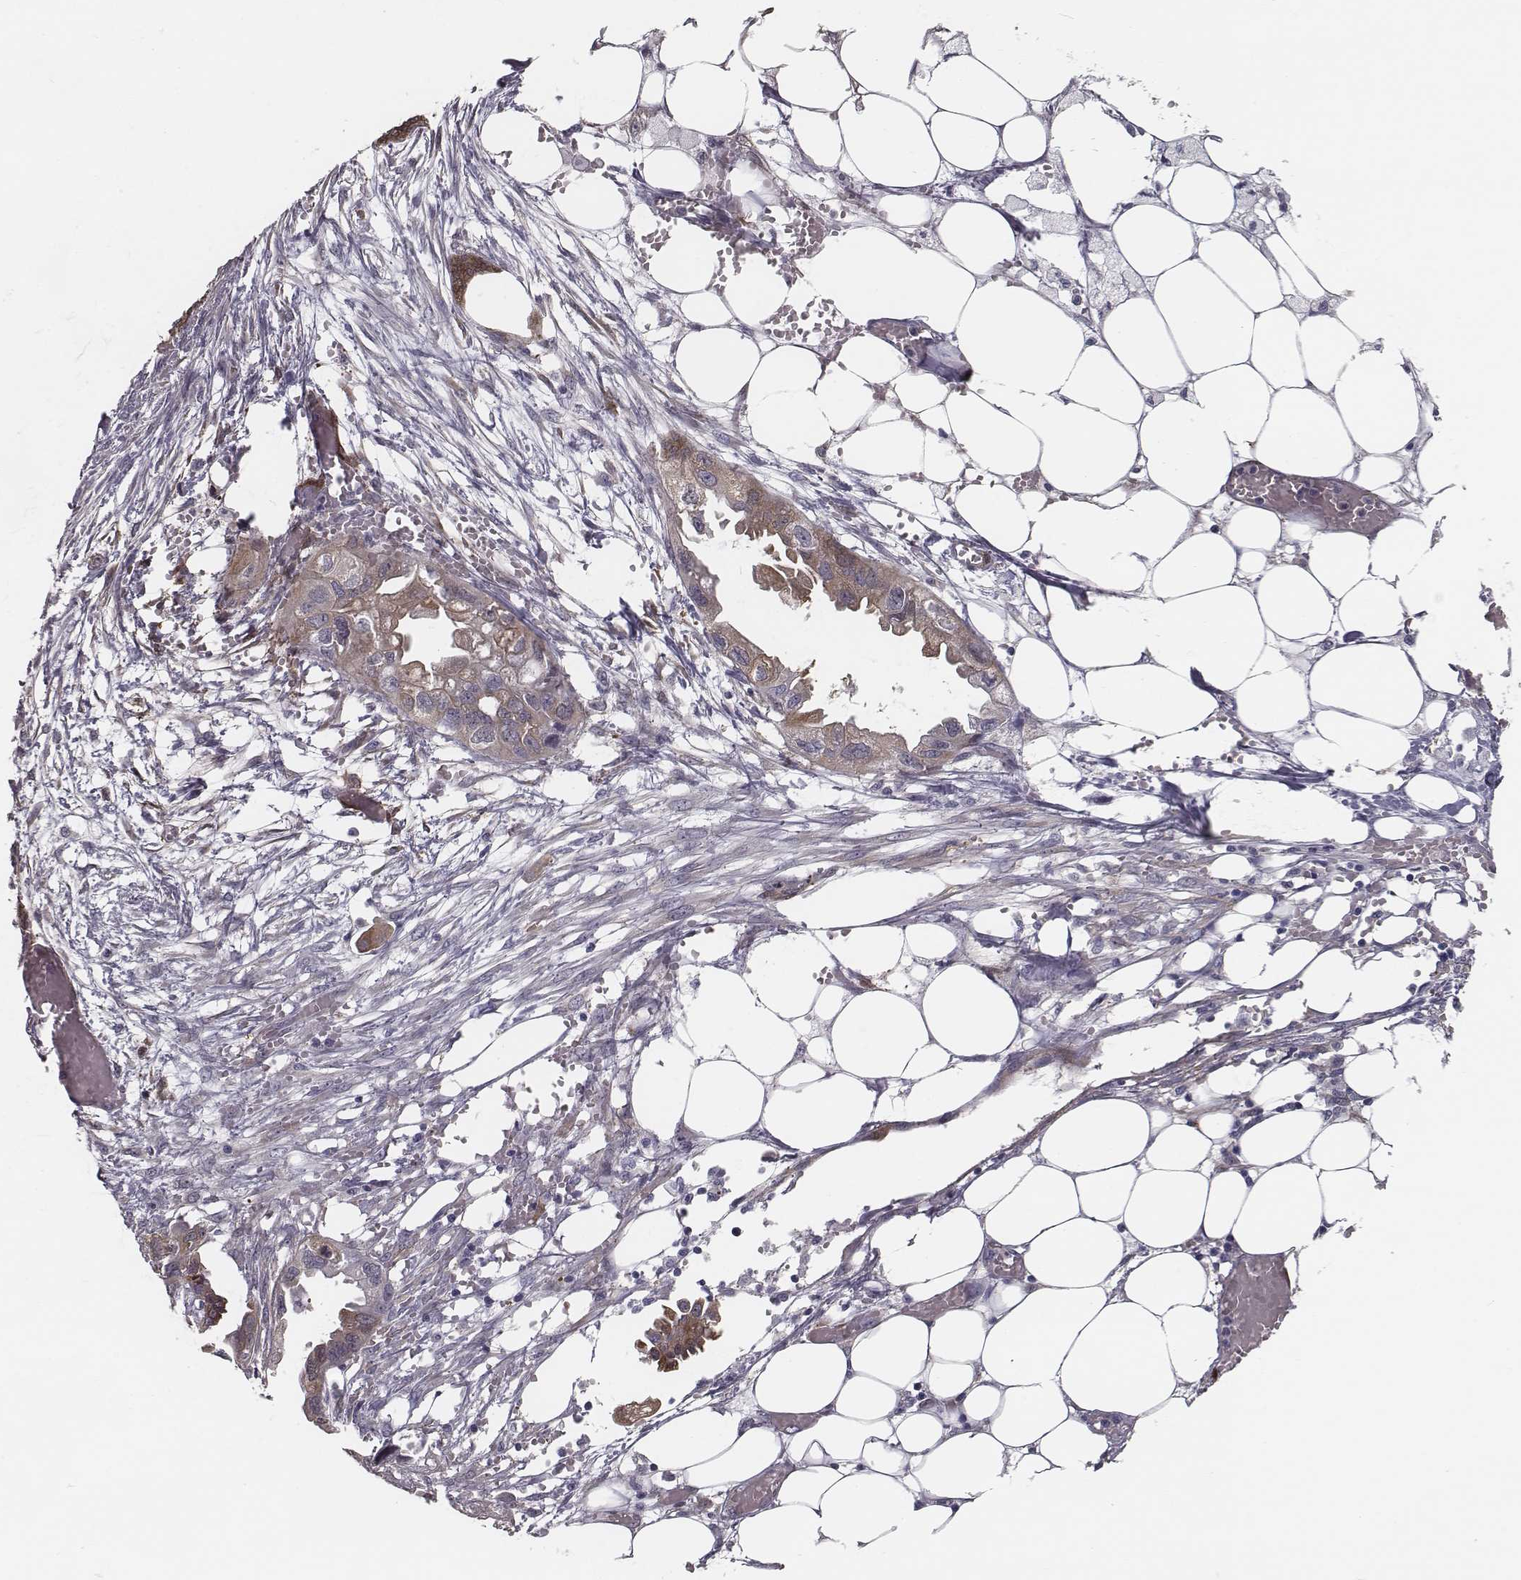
{"staining": {"intensity": "moderate", "quantity": "25%-75%", "location": "cytoplasmic/membranous"}, "tissue": "endometrial cancer", "cell_type": "Tumor cells", "image_type": "cancer", "snomed": [{"axis": "morphology", "description": "Adenocarcinoma, NOS"}, {"axis": "morphology", "description": "Adenocarcinoma, metastatic, NOS"}, {"axis": "topography", "description": "Adipose tissue"}, {"axis": "topography", "description": "Endometrium"}], "caption": "Metastatic adenocarcinoma (endometrial) stained with IHC displays moderate cytoplasmic/membranous expression in about 25%-75% of tumor cells.", "gene": "ISYNA1", "patient": {"sex": "female", "age": 67}}